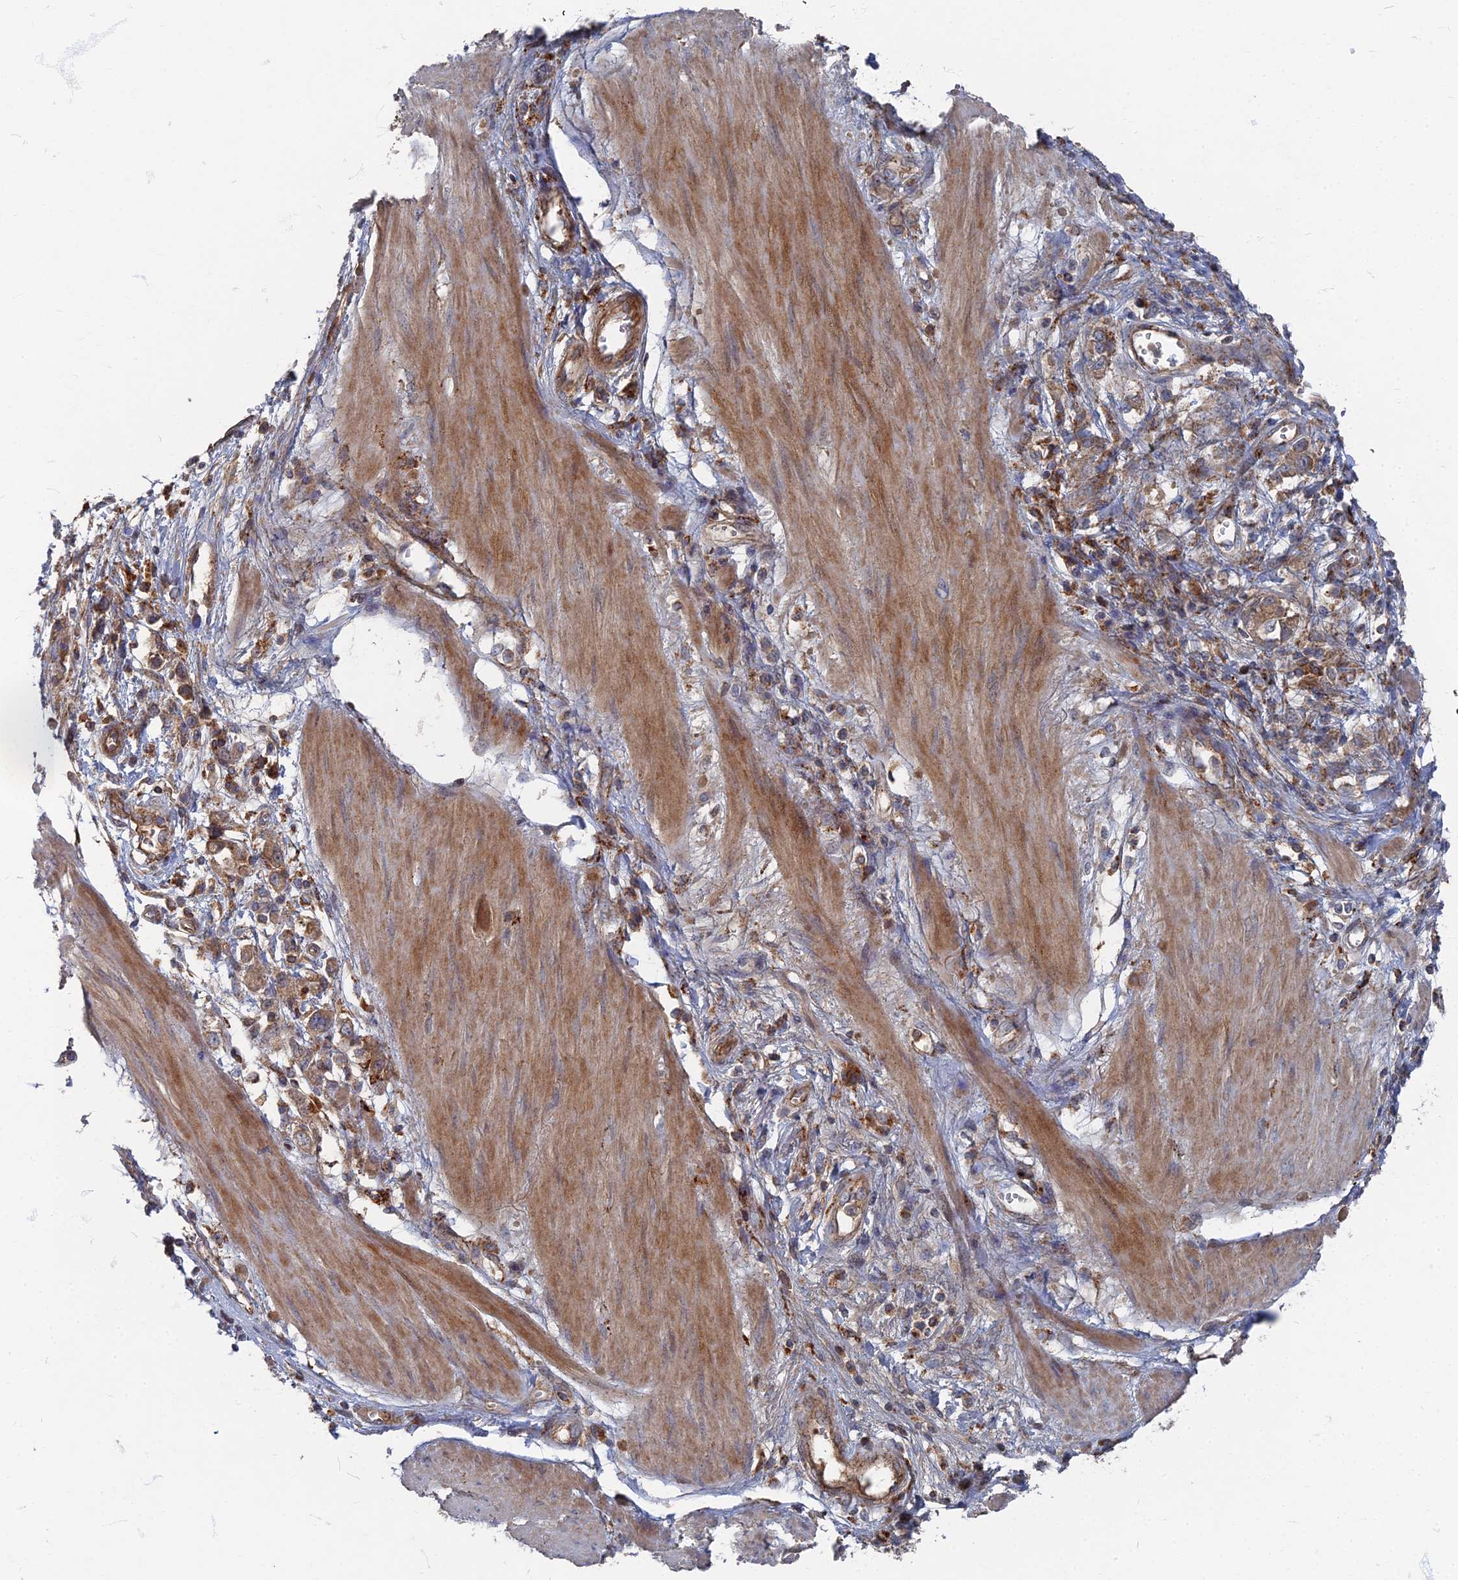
{"staining": {"intensity": "moderate", "quantity": ">75%", "location": "cytoplasmic/membranous"}, "tissue": "stomach cancer", "cell_type": "Tumor cells", "image_type": "cancer", "snomed": [{"axis": "morphology", "description": "Adenocarcinoma, NOS"}, {"axis": "topography", "description": "Stomach"}], "caption": "A histopathology image of stomach adenocarcinoma stained for a protein exhibits moderate cytoplasmic/membranous brown staining in tumor cells. The staining is performed using DAB (3,3'-diaminobenzidine) brown chromogen to label protein expression. The nuclei are counter-stained blue using hematoxylin.", "gene": "PPCDC", "patient": {"sex": "female", "age": 76}}